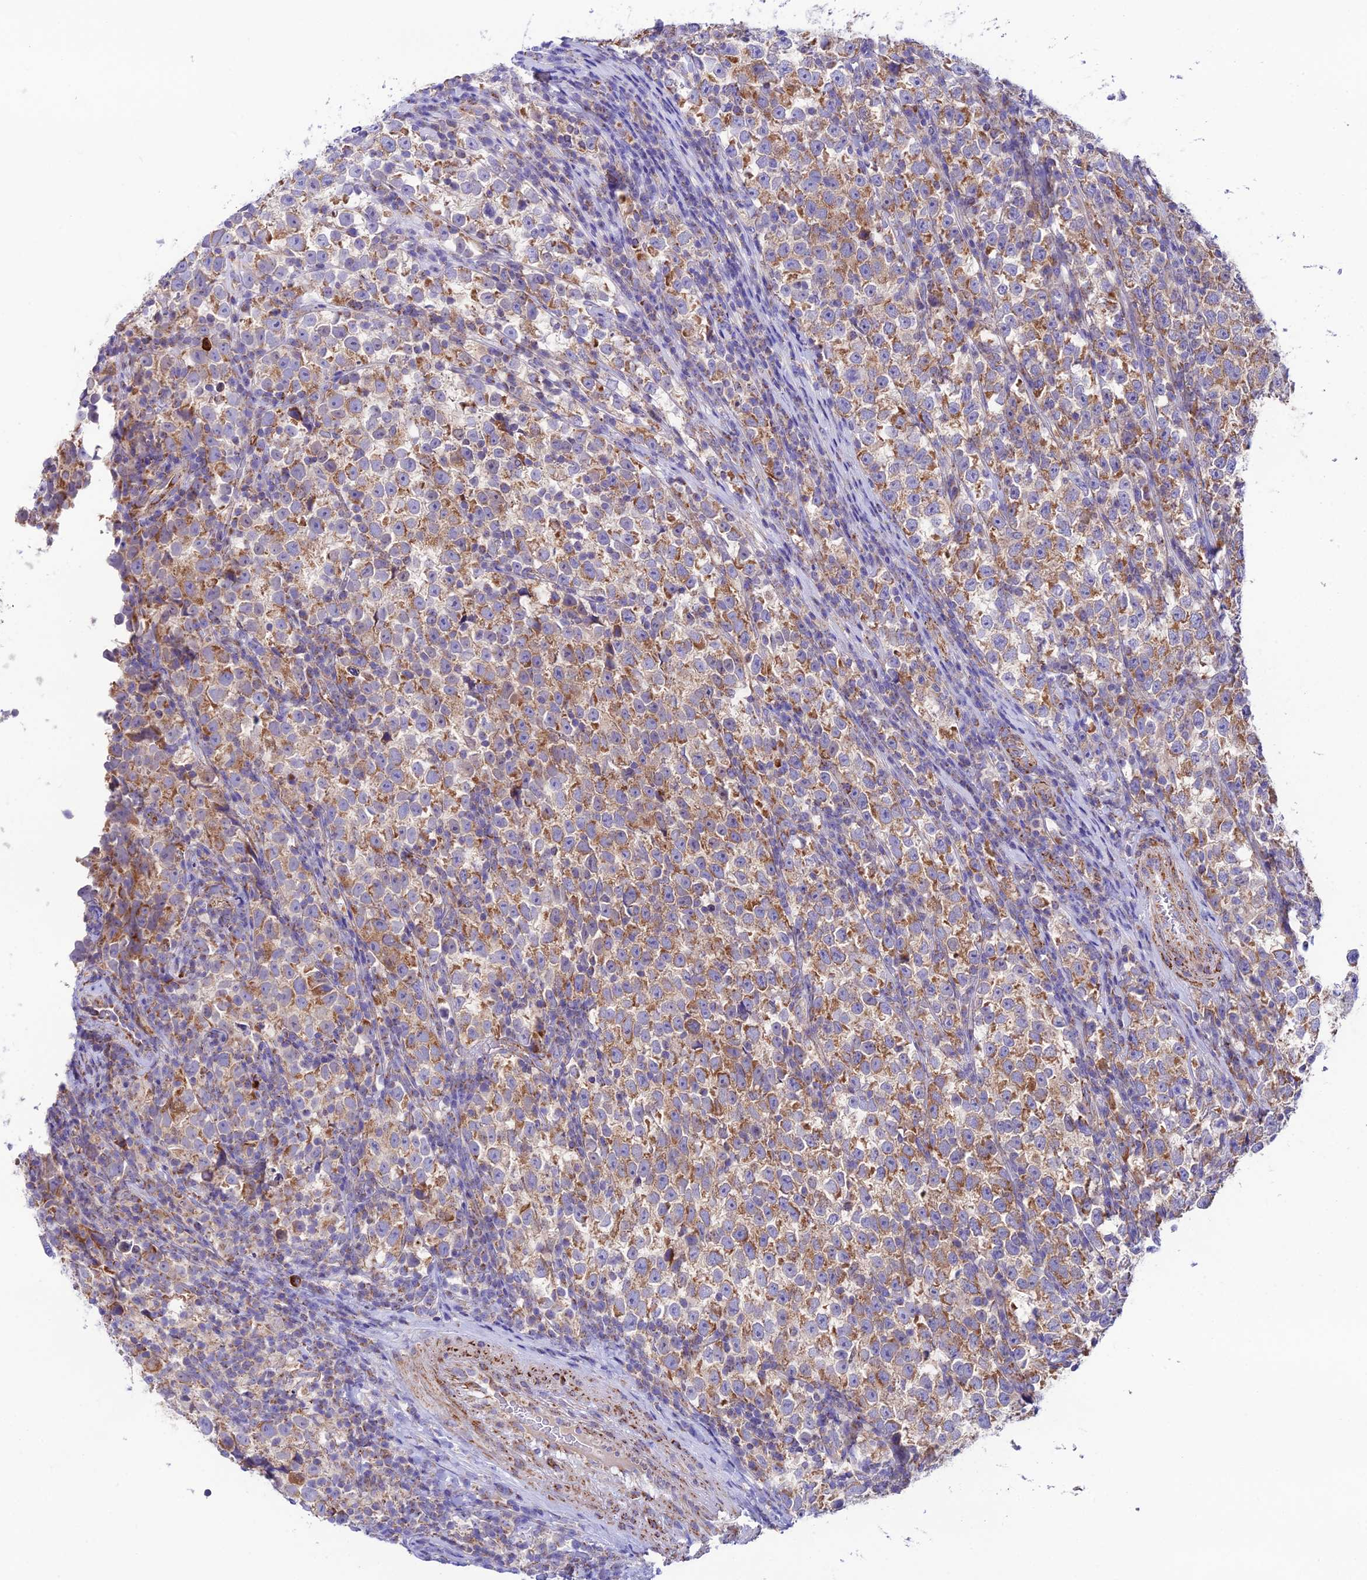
{"staining": {"intensity": "moderate", "quantity": ">75%", "location": "cytoplasmic/membranous"}, "tissue": "testis cancer", "cell_type": "Tumor cells", "image_type": "cancer", "snomed": [{"axis": "morphology", "description": "Normal tissue, NOS"}, {"axis": "morphology", "description": "Seminoma, NOS"}, {"axis": "topography", "description": "Testis"}], "caption": "Testis cancer (seminoma) stained with immunohistochemistry displays moderate cytoplasmic/membranous staining in about >75% of tumor cells. The staining is performed using DAB (3,3'-diaminobenzidine) brown chromogen to label protein expression. The nuclei are counter-stained blue using hematoxylin.", "gene": "HSDL2", "patient": {"sex": "male", "age": 43}}